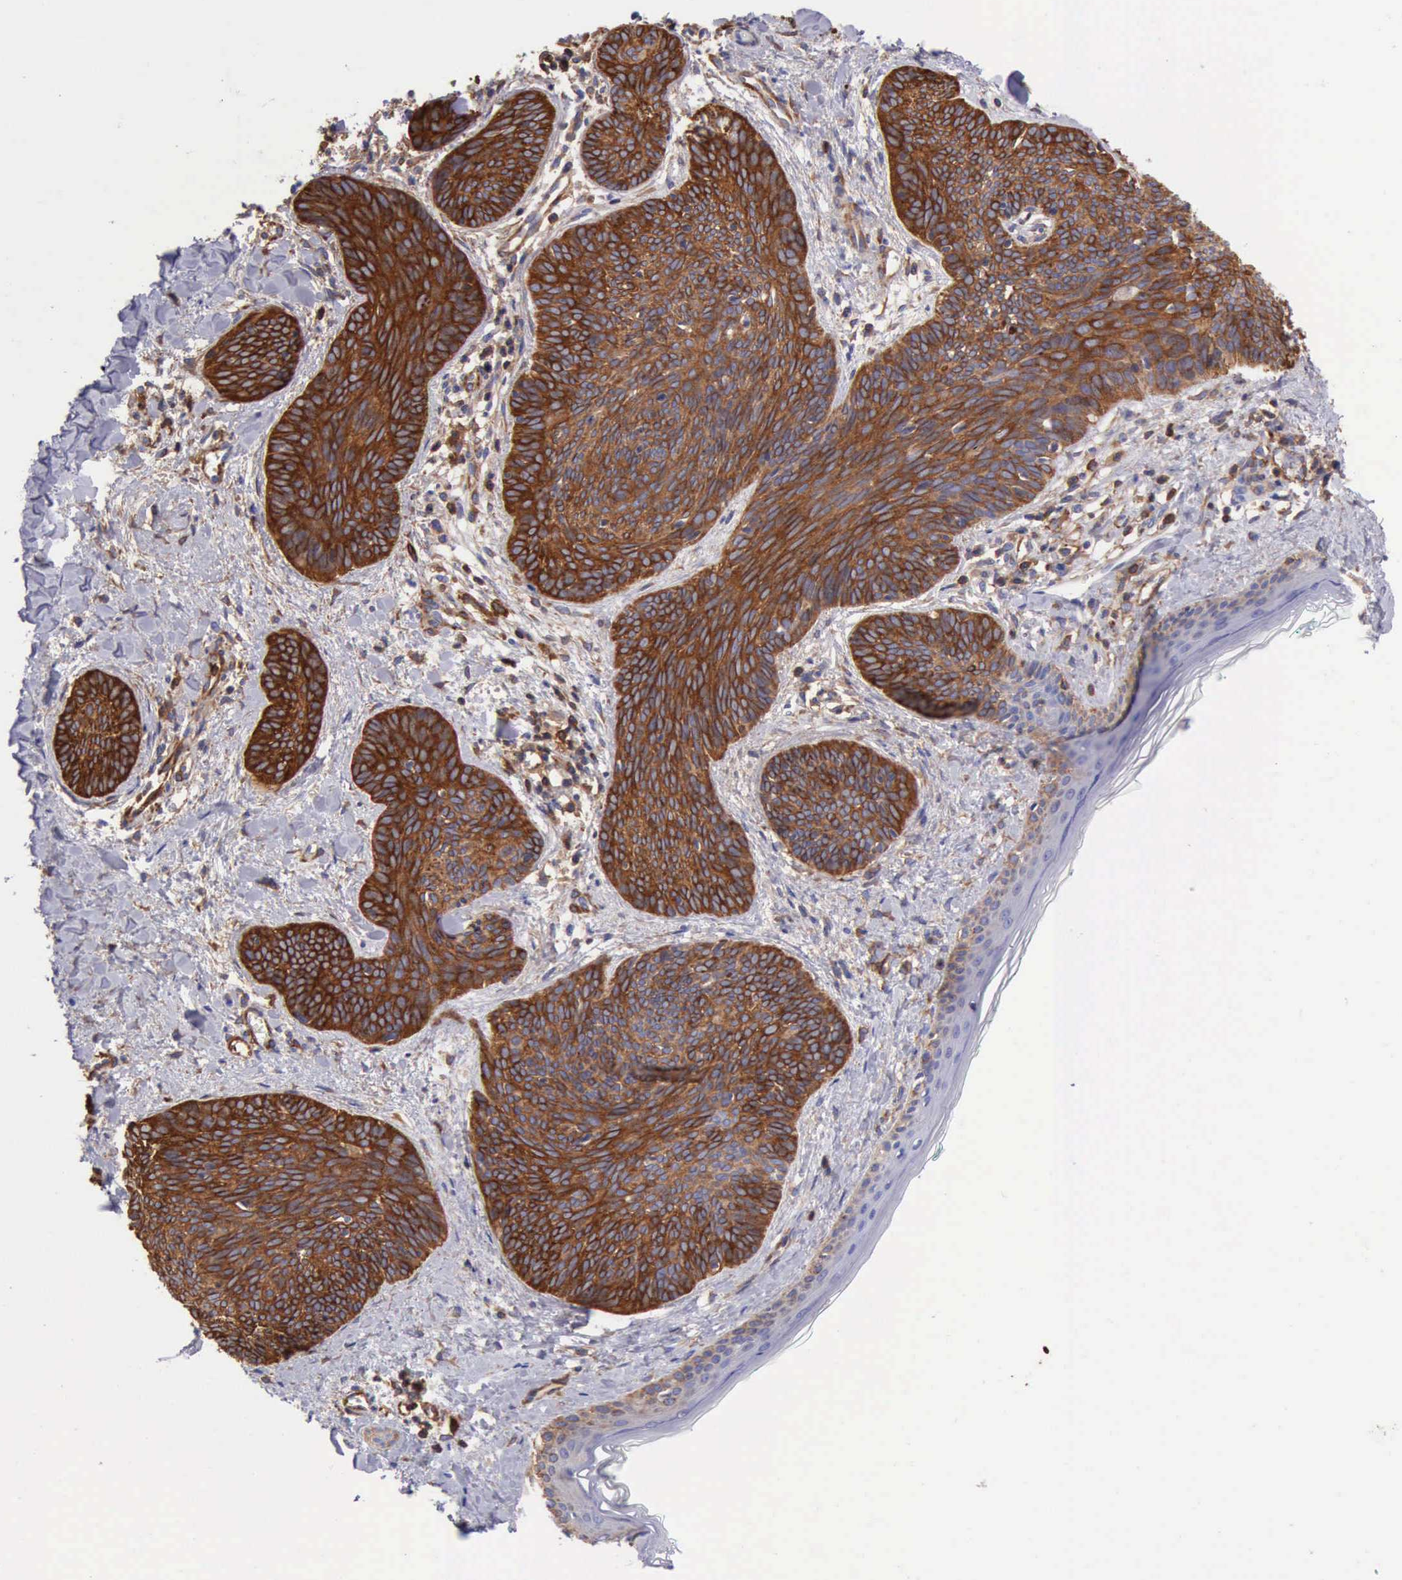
{"staining": {"intensity": "strong", "quantity": ">75%", "location": "cytoplasmic/membranous"}, "tissue": "skin cancer", "cell_type": "Tumor cells", "image_type": "cancer", "snomed": [{"axis": "morphology", "description": "Basal cell carcinoma"}, {"axis": "topography", "description": "Skin"}], "caption": "Tumor cells demonstrate strong cytoplasmic/membranous staining in approximately >75% of cells in skin cancer.", "gene": "FLNA", "patient": {"sex": "female", "age": 81}}